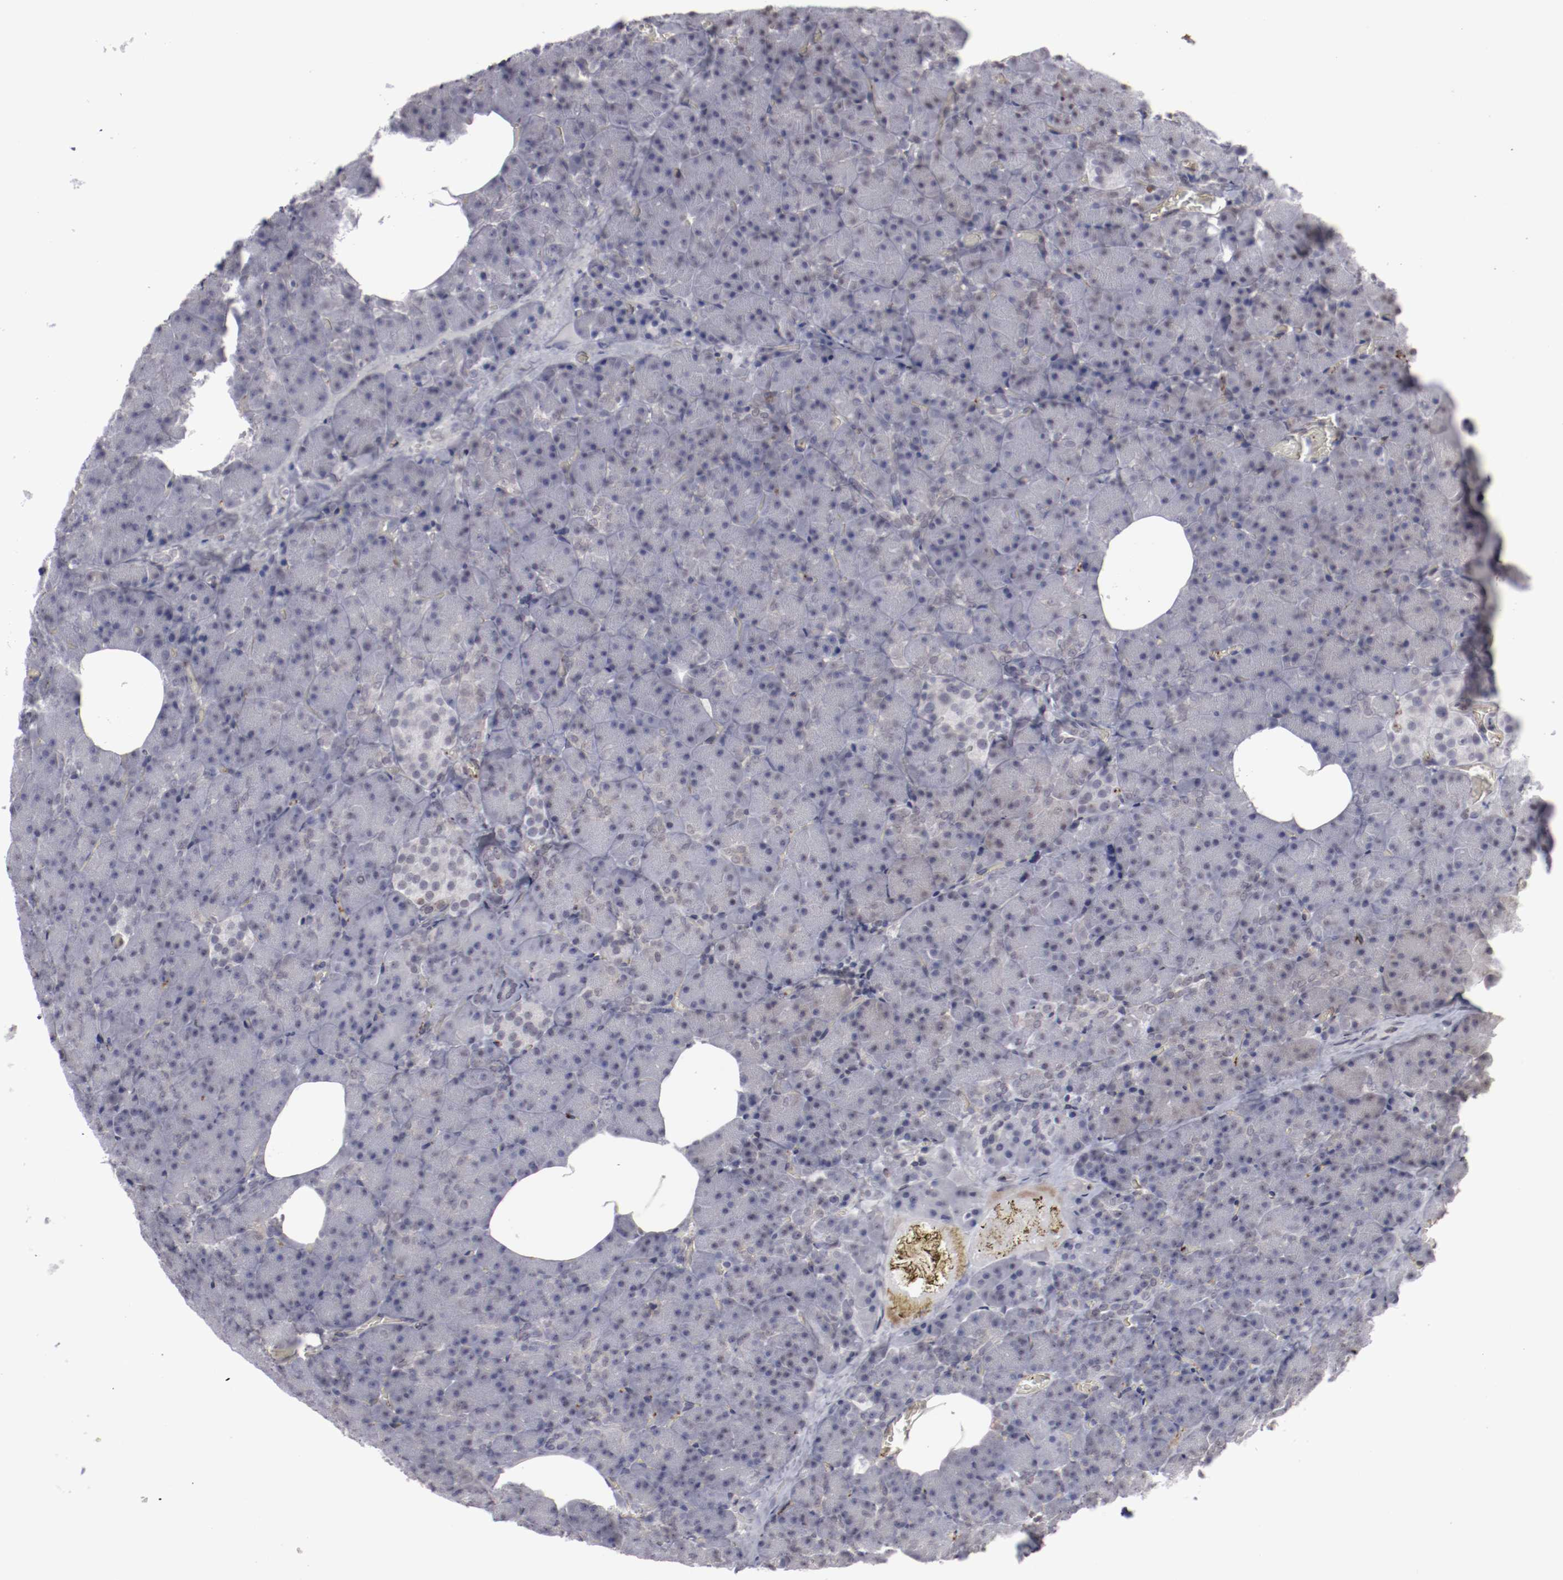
{"staining": {"intensity": "negative", "quantity": "none", "location": "none"}, "tissue": "carcinoid", "cell_type": "Tumor cells", "image_type": "cancer", "snomed": [{"axis": "morphology", "description": "Normal tissue, NOS"}, {"axis": "morphology", "description": "Carcinoid, malignant, NOS"}, {"axis": "topography", "description": "Pancreas"}], "caption": "Immunohistochemical staining of carcinoid exhibits no significant staining in tumor cells. Brightfield microscopy of immunohistochemistry (IHC) stained with DAB (brown) and hematoxylin (blue), captured at high magnification.", "gene": "LEF1", "patient": {"sex": "female", "age": 35}}